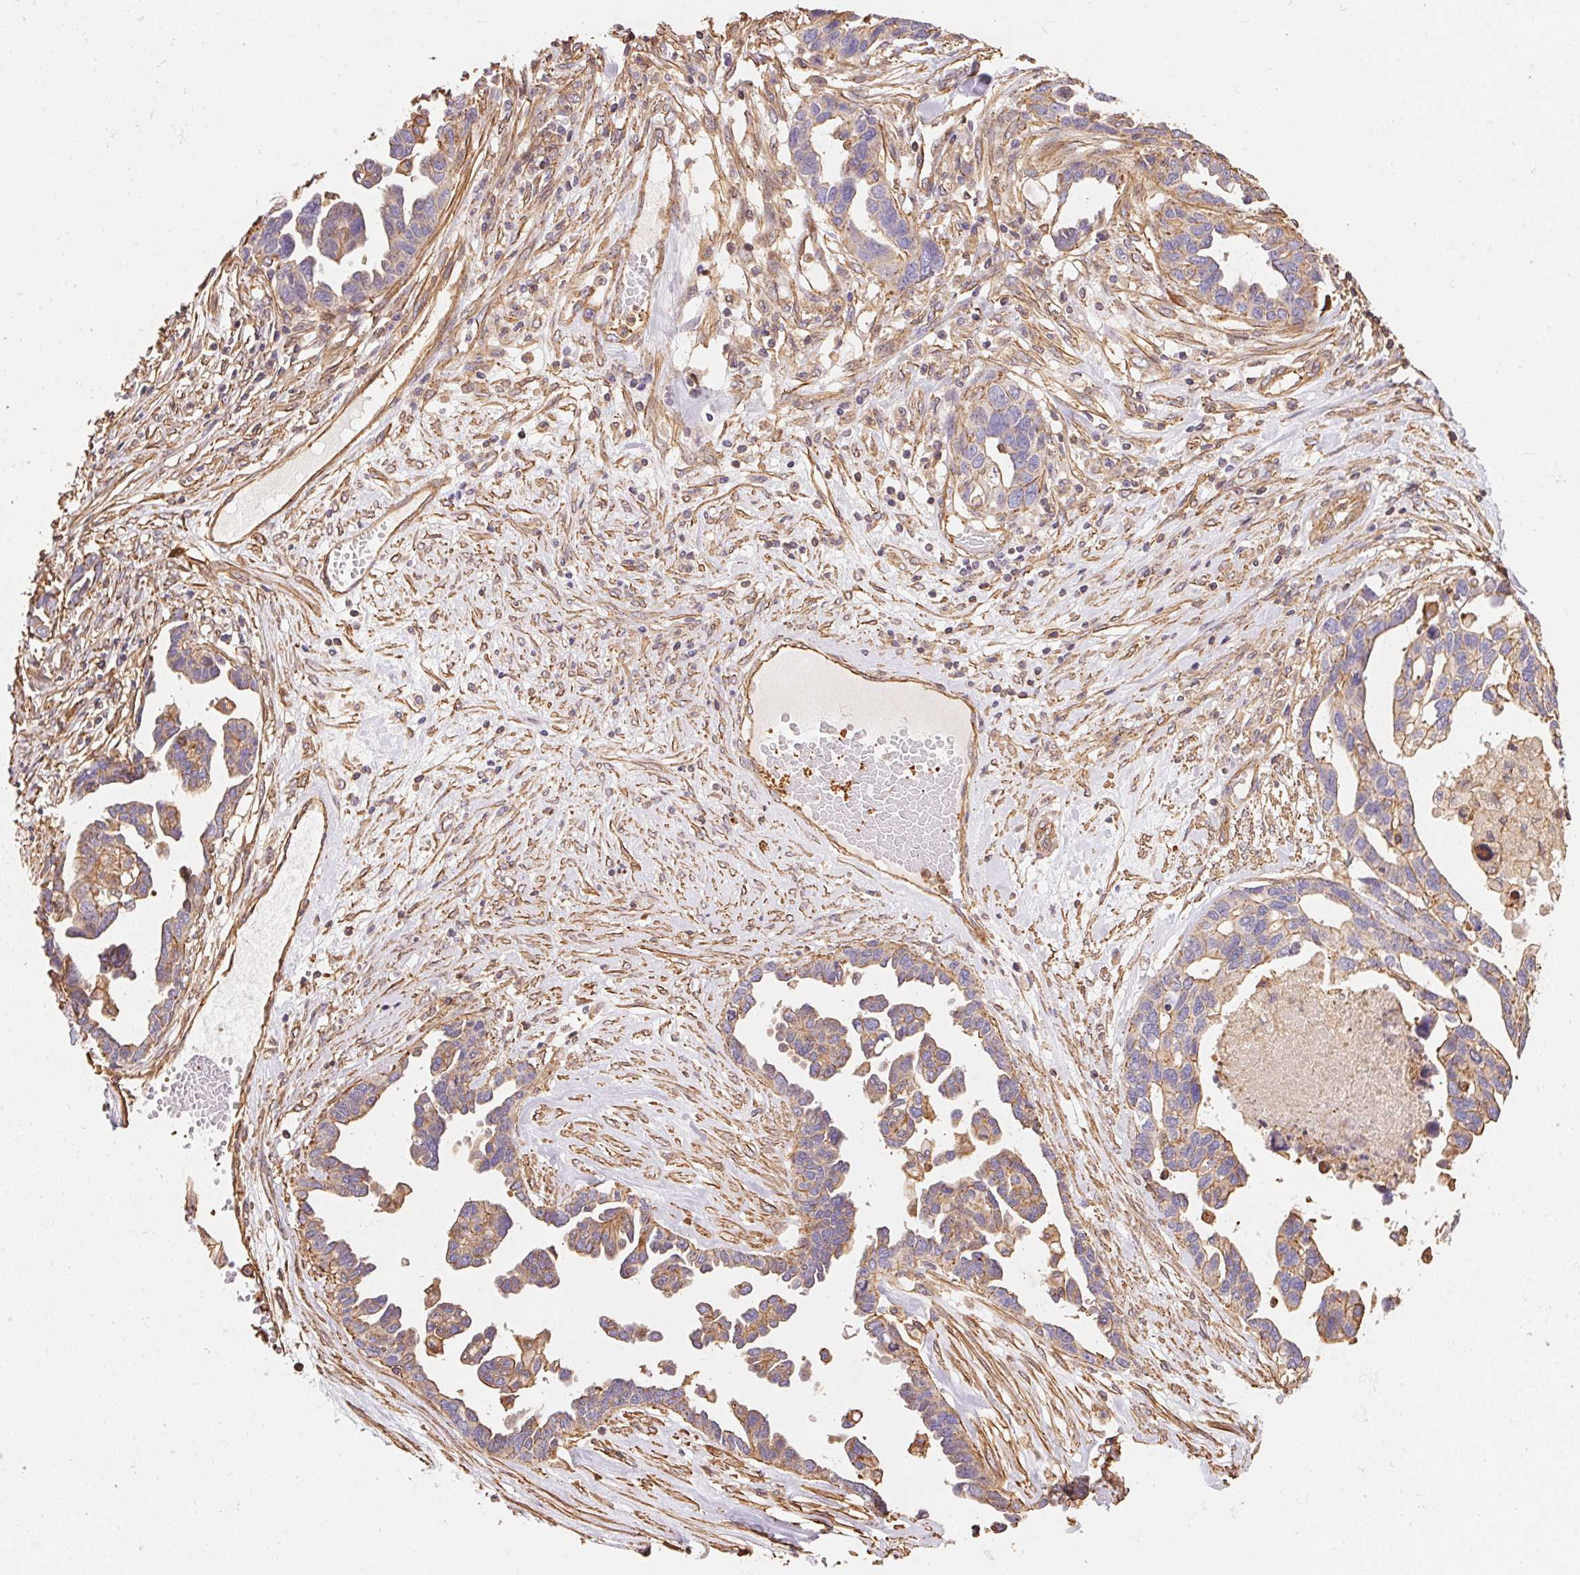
{"staining": {"intensity": "weak", "quantity": "25%-75%", "location": "cytoplasmic/membranous"}, "tissue": "ovarian cancer", "cell_type": "Tumor cells", "image_type": "cancer", "snomed": [{"axis": "morphology", "description": "Cystadenocarcinoma, serous, NOS"}, {"axis": "topography", "description": "Ovary"}], "caption": "DAB immunohistochemical staining of serous cystadenocarcinoma (ovarian) exhibits weak cytoplasmic/membranous protein expression in about 25%-75% of tumor cells. Nuclei are stained in blue.", "gene": "FRAS1", "patient": {"sex": "female", "age": 54}}